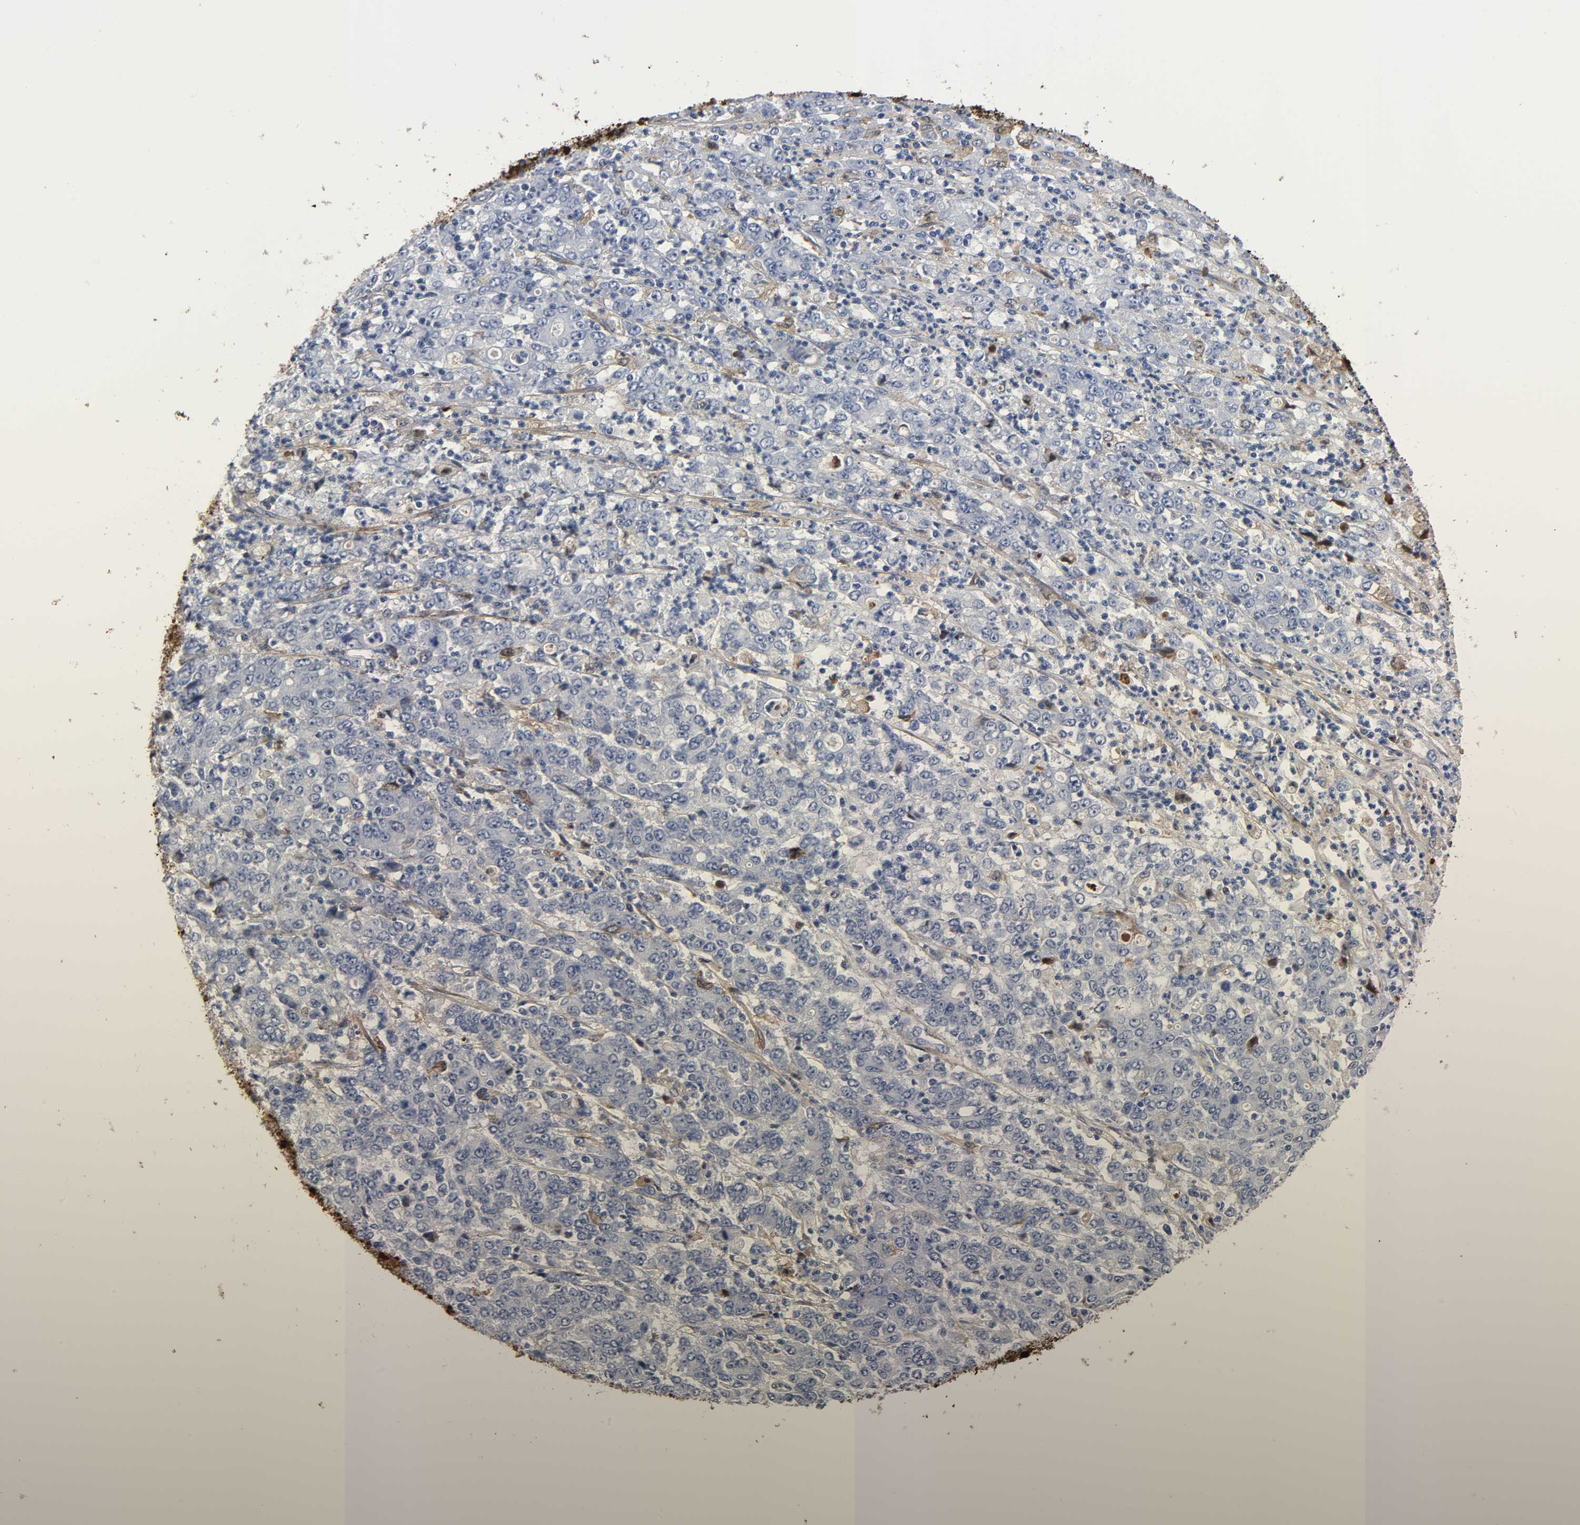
{"staining": {"intensity": "negative", "quantity": "none", "location": "none"}, "tissue": "stomach cancer", "cell_type": "Tumor cells", "image_type": "cancer", "snomed": [{"axis": "morphology", "description": "Adenocarcinoma, NOS"}, {"axis": "topography", "description": "Stomach, lower"}], "caption": "There is no significant expression in tumor cells of stomach adenocarcinoma.", "gene": "FBLN1", "patient": {"sex": "female", "age": 71}}